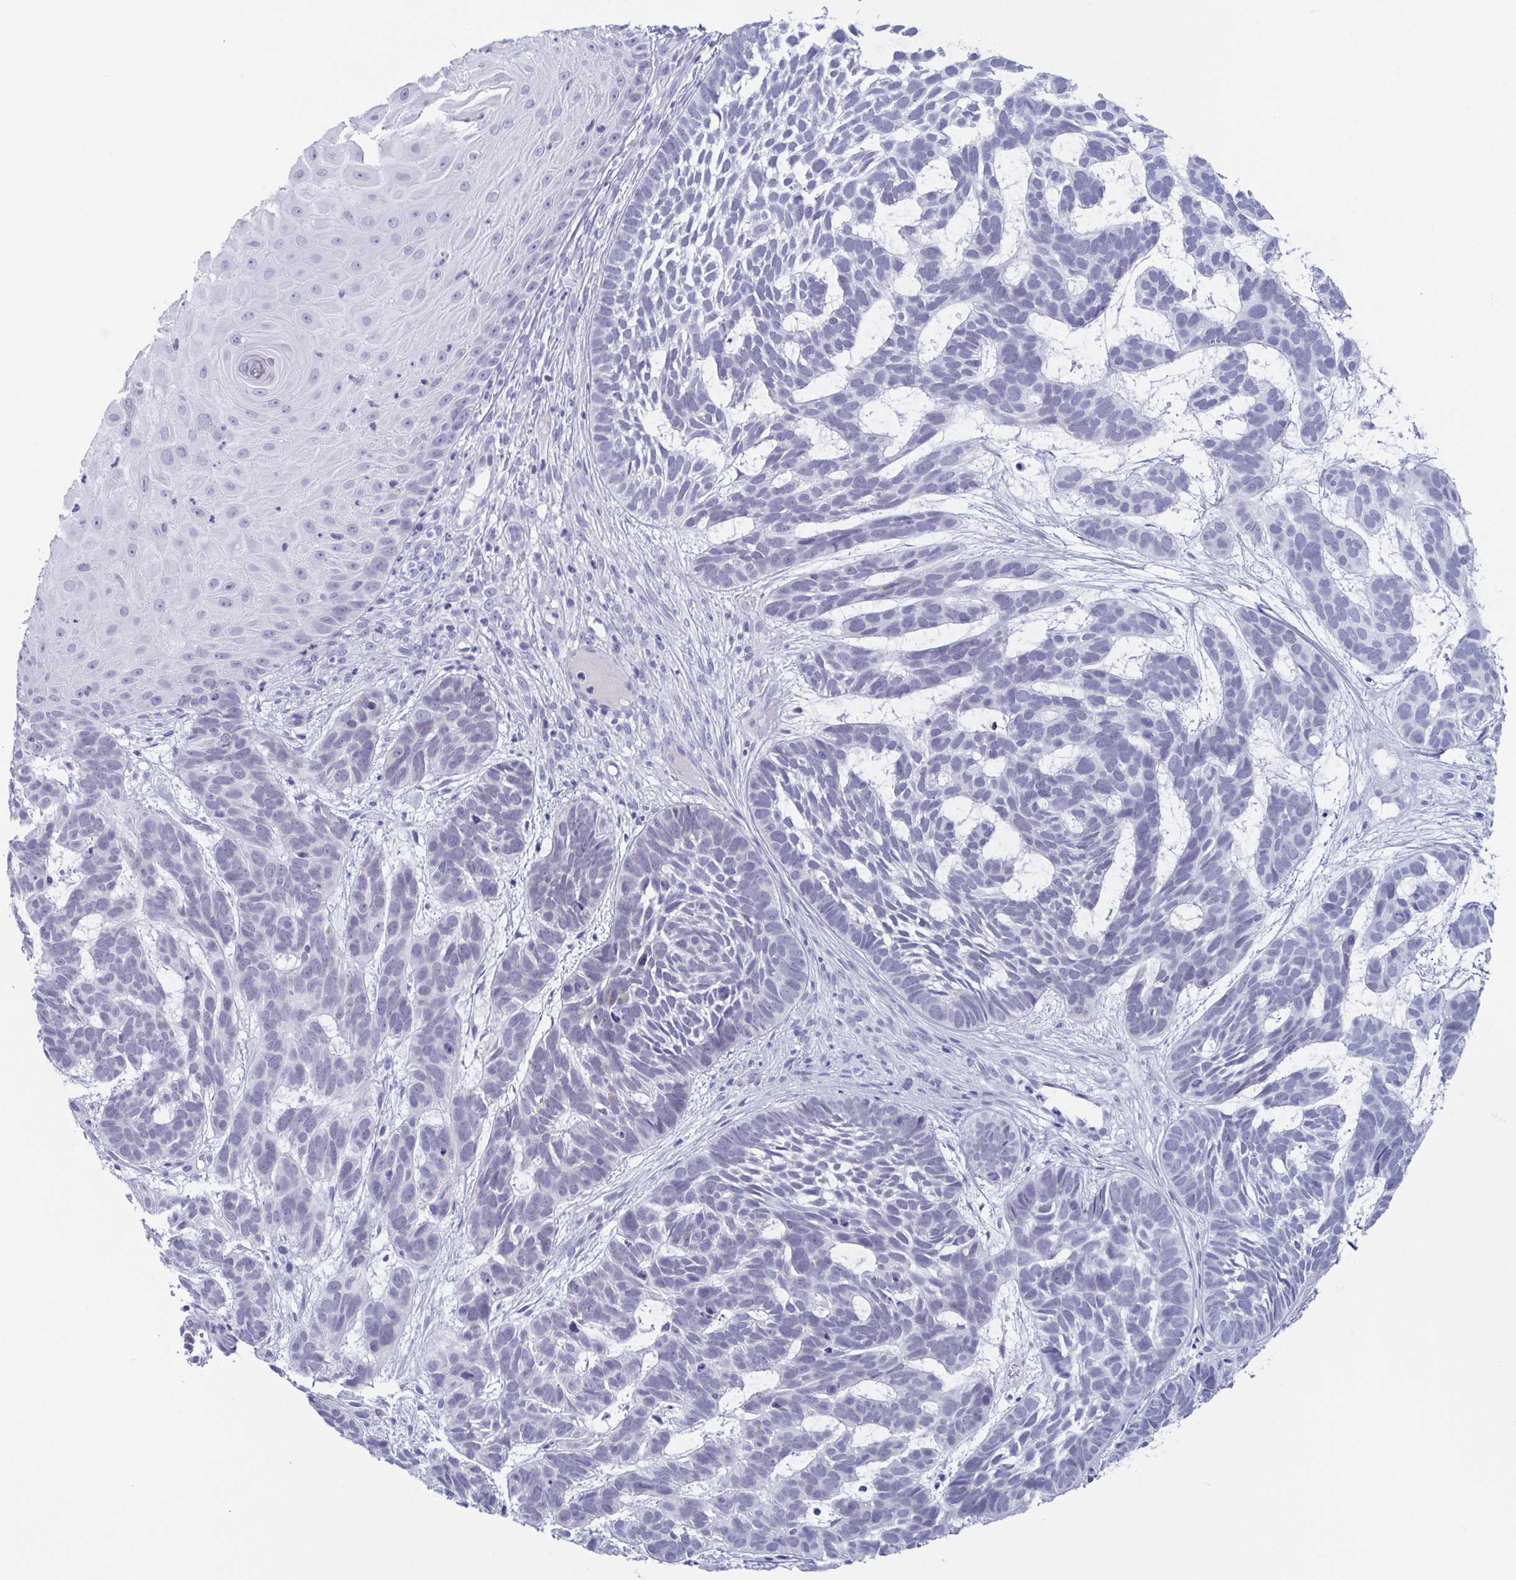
{"staining": {"intensity": "negative", "quantity": "none", "location": "none"}, "tissue": "skin cancer", "cell_type": "Tumor cells", "image_type": "cancer", "snomed": [{"axis": "morphology", "description": "Basal cell carcinoma"}, {"axis": "topography", "description": "Skin"}], "caption": "A histopathology image of human skin cancer (basal cell carcinoma) is negative for staining in tumor cells.", "gene": "ZFP64", "patient": {"sex": "male", "age": 78}}